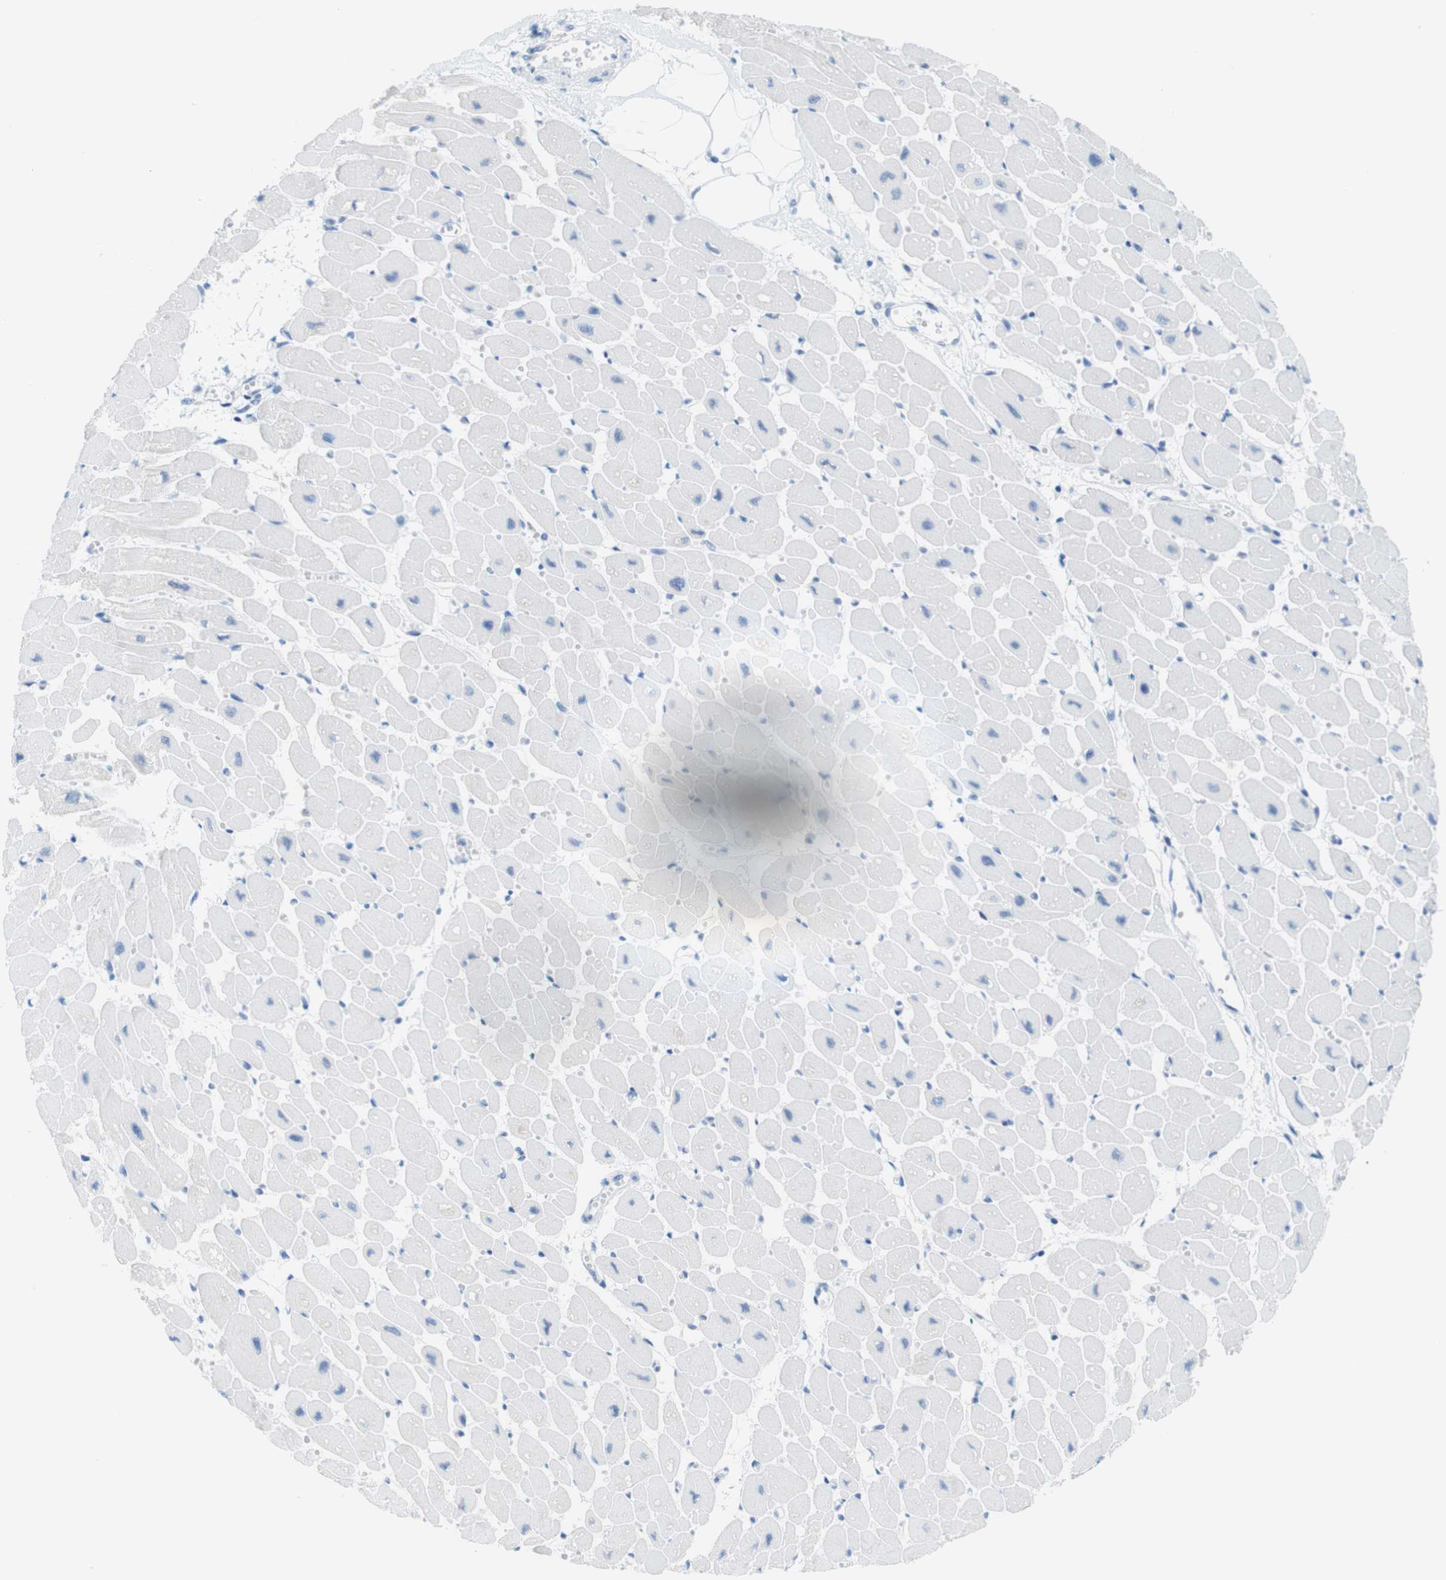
{"staining": {"intensity": "negative", "quantity": "none", "location": "none"}, "tissue": "heart muscle", "cell_type": "Cardiomyocytes", "image_type": "normal", "snomed": [{"axis": "morphology", "description": "Normal tissue, NOS"}, {"axis": "topography", "description": "Heart"}], "caption": "Histopathology image shows no protein positivity in cardiomyocytes of unremarkable heart muscle. (DAB (3,3'-diaminobenzidine) IHC, high magnification).", "gene": "OPN1SW", "patient": {"sex": "female", "age": 54}}